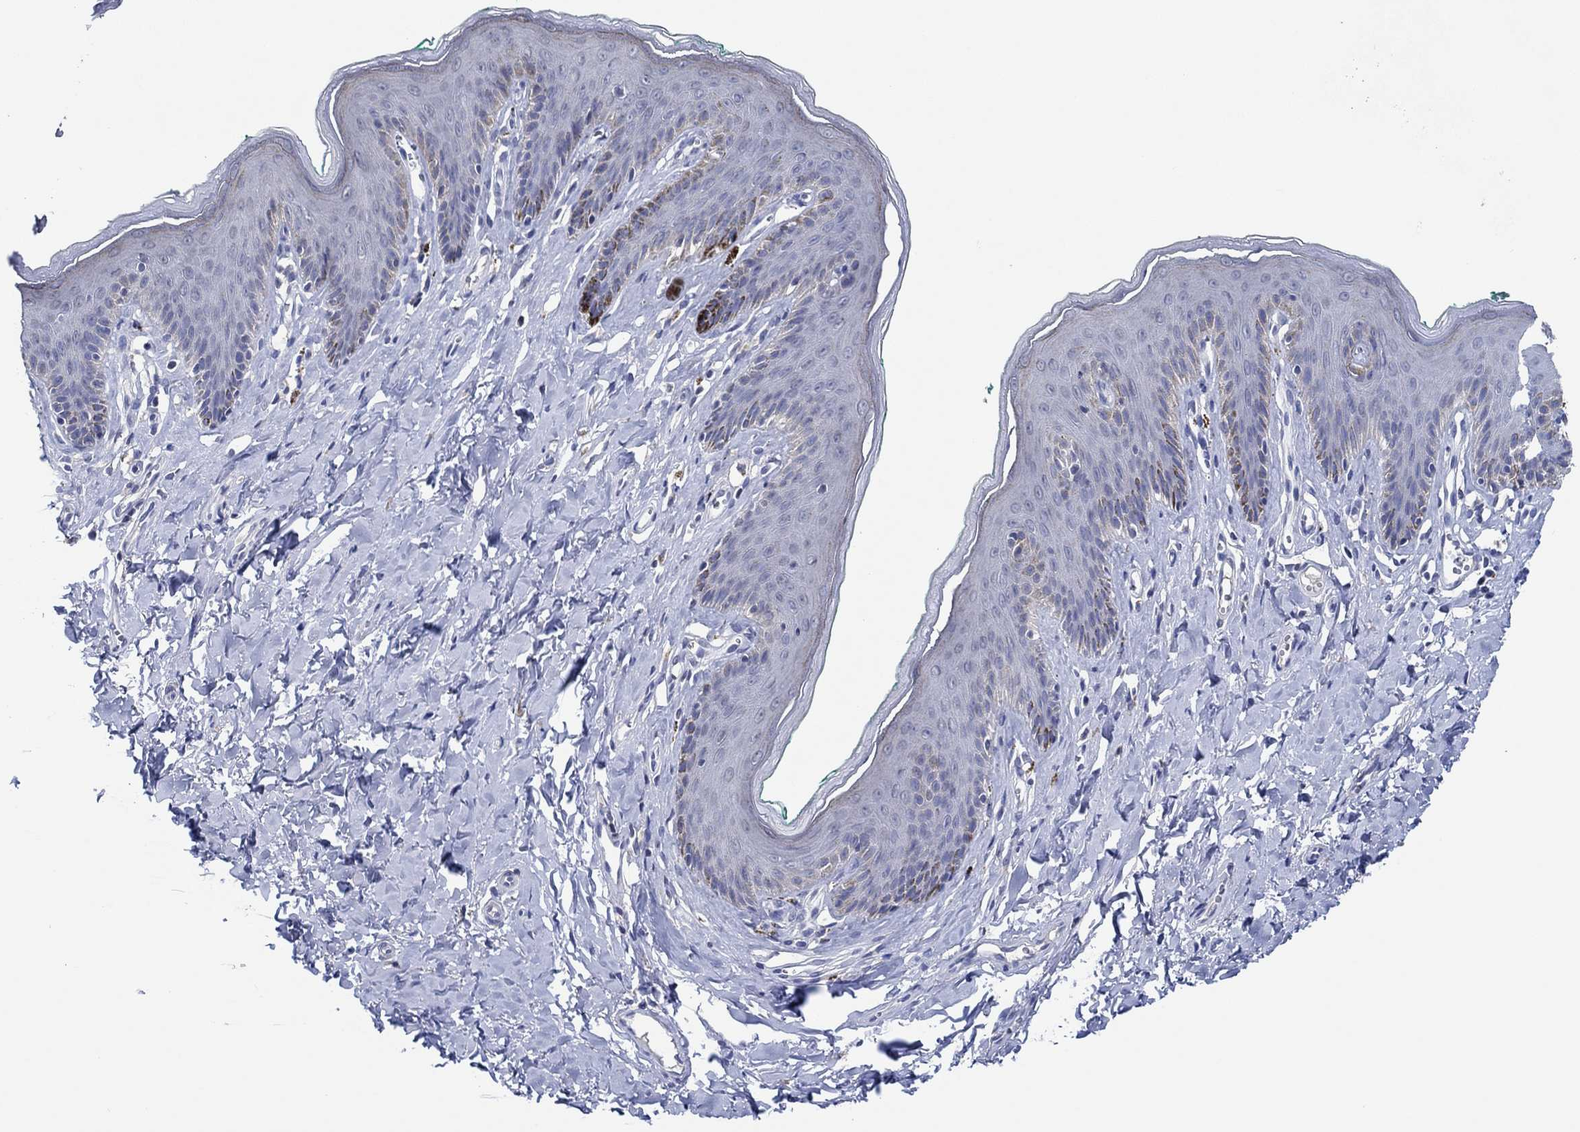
{"staining": {"intensity": "weak", "quantity": "<25%", "location": "cytoplasmic/membranous"}, "tissue": "skin", "cell_type": "Epidermal cells", "image_type": "normal", "snomed": [{"axis": "morphology", "description": "Normal tissue, NOS"}, {"axis": "topography", "description": "Vulva"}], "caption": "Immunohistochemistry (IHC) histopathology image of normal skin: human skin stained with DAB (3,3'-diaminobenzidine) demonstrates no significant protein staining in epidermal cells. (Stains: DAB (3,3'-diaminobenzidine) IHC with hematoxylin counter stain, Microscopy: brightfield microscopy at high magnification).", "gene": "PRRT3", "patient": {"sex": "female", "age": 66}}